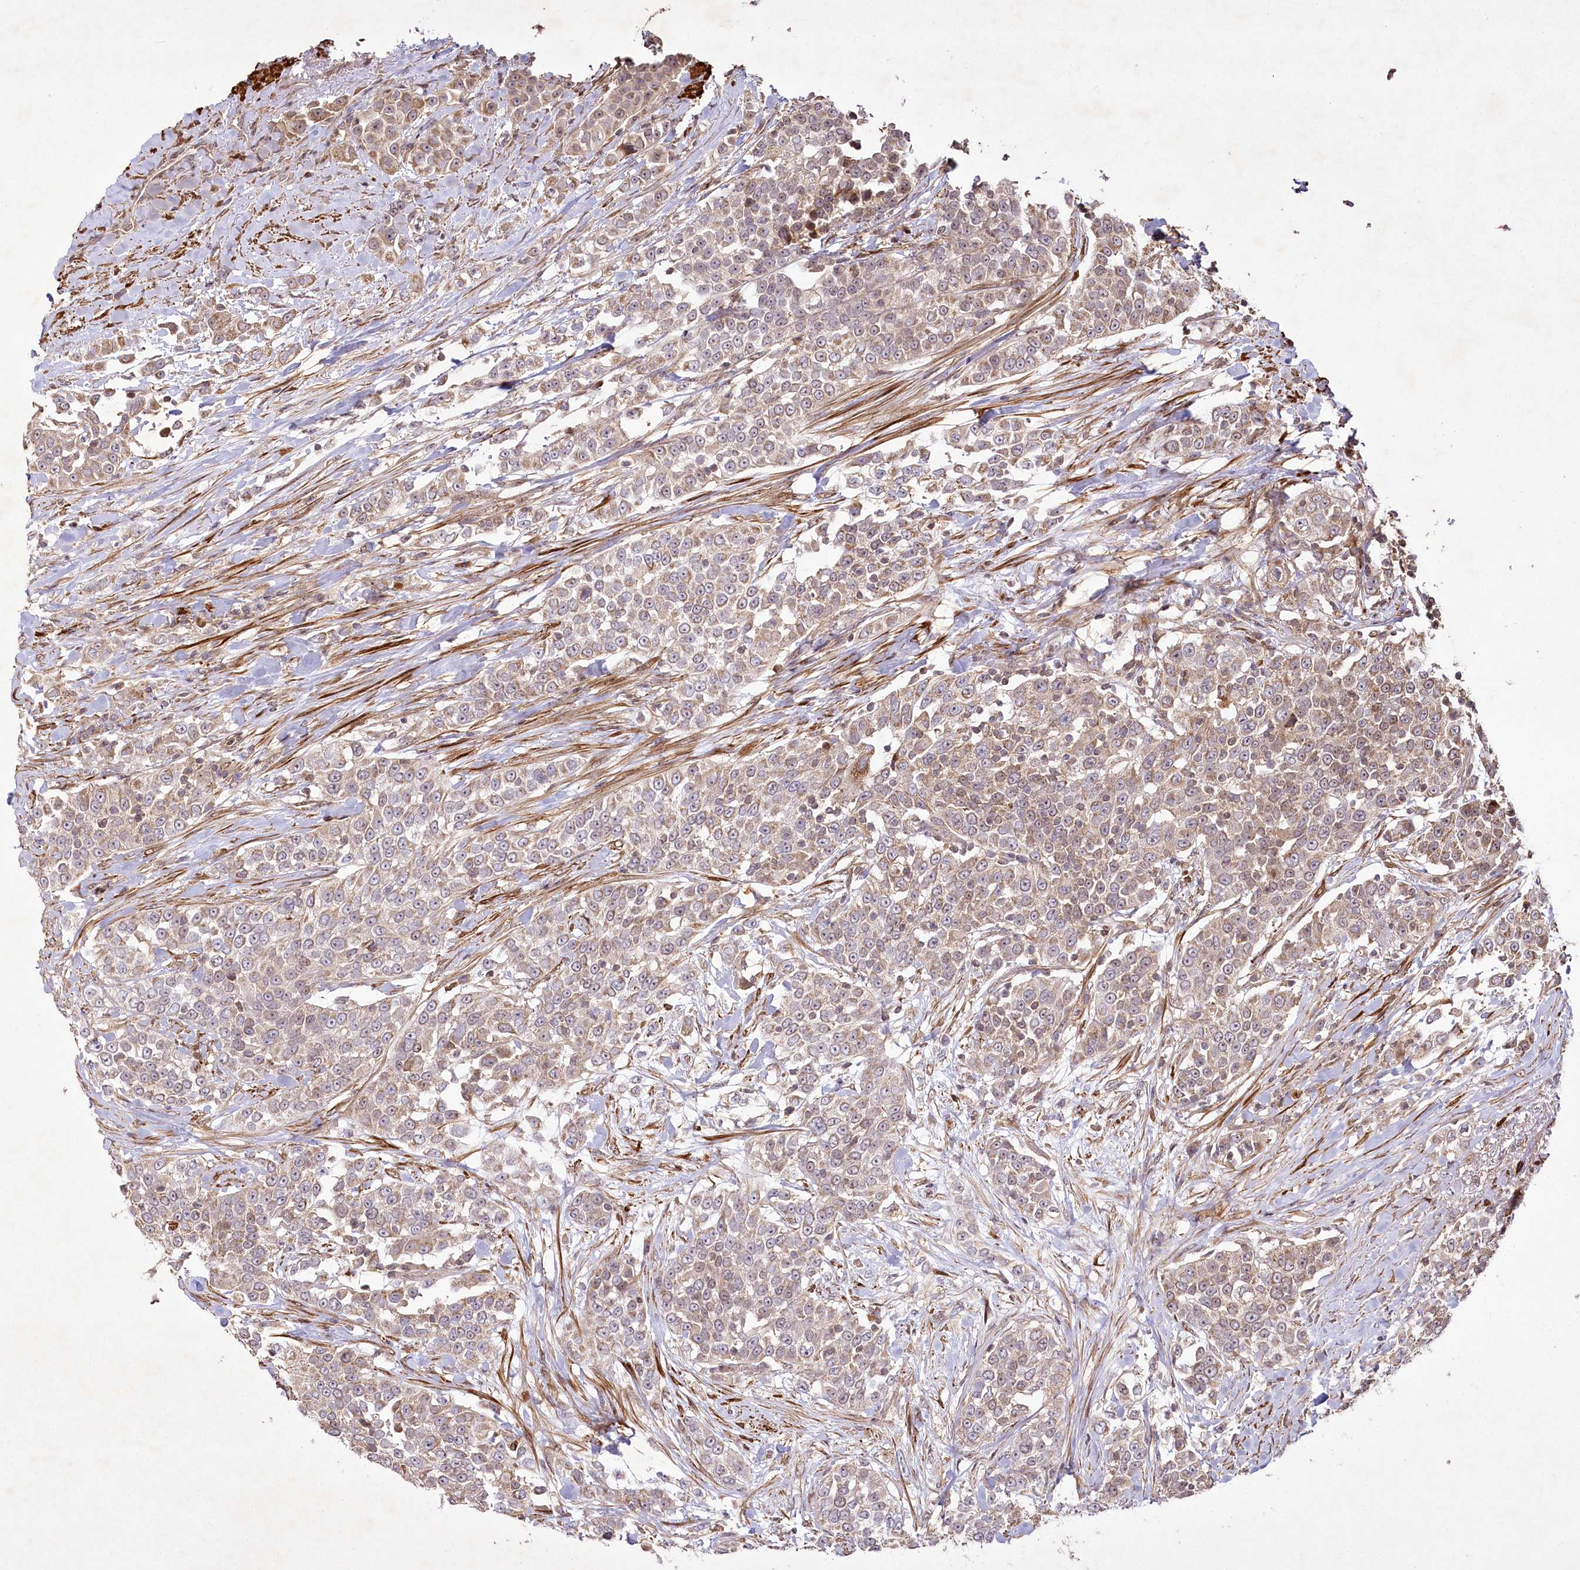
{"staining": {"intensity": "weak", "quantity": ">75%", "location": "cytoplasmic/membranous"}, "tissue": "urothelial cancer", "cell_type": "Tumor cells", "image_type": "cancer", "snomed": [{"axis": "morphology", "description": "Urothelial carcinoma, High grade"}, {"axis": "topography", "description": "Urinary bladder"}], "caption": "There is low levels of weak cytoplasmic/membranous staining in tumor cells of high-grade urothelial carcinoma, as demonstrated by immunohistochemical staining (brown color).", "gene": "PSTK", "patient": {"sex": "female", "age": 80}}